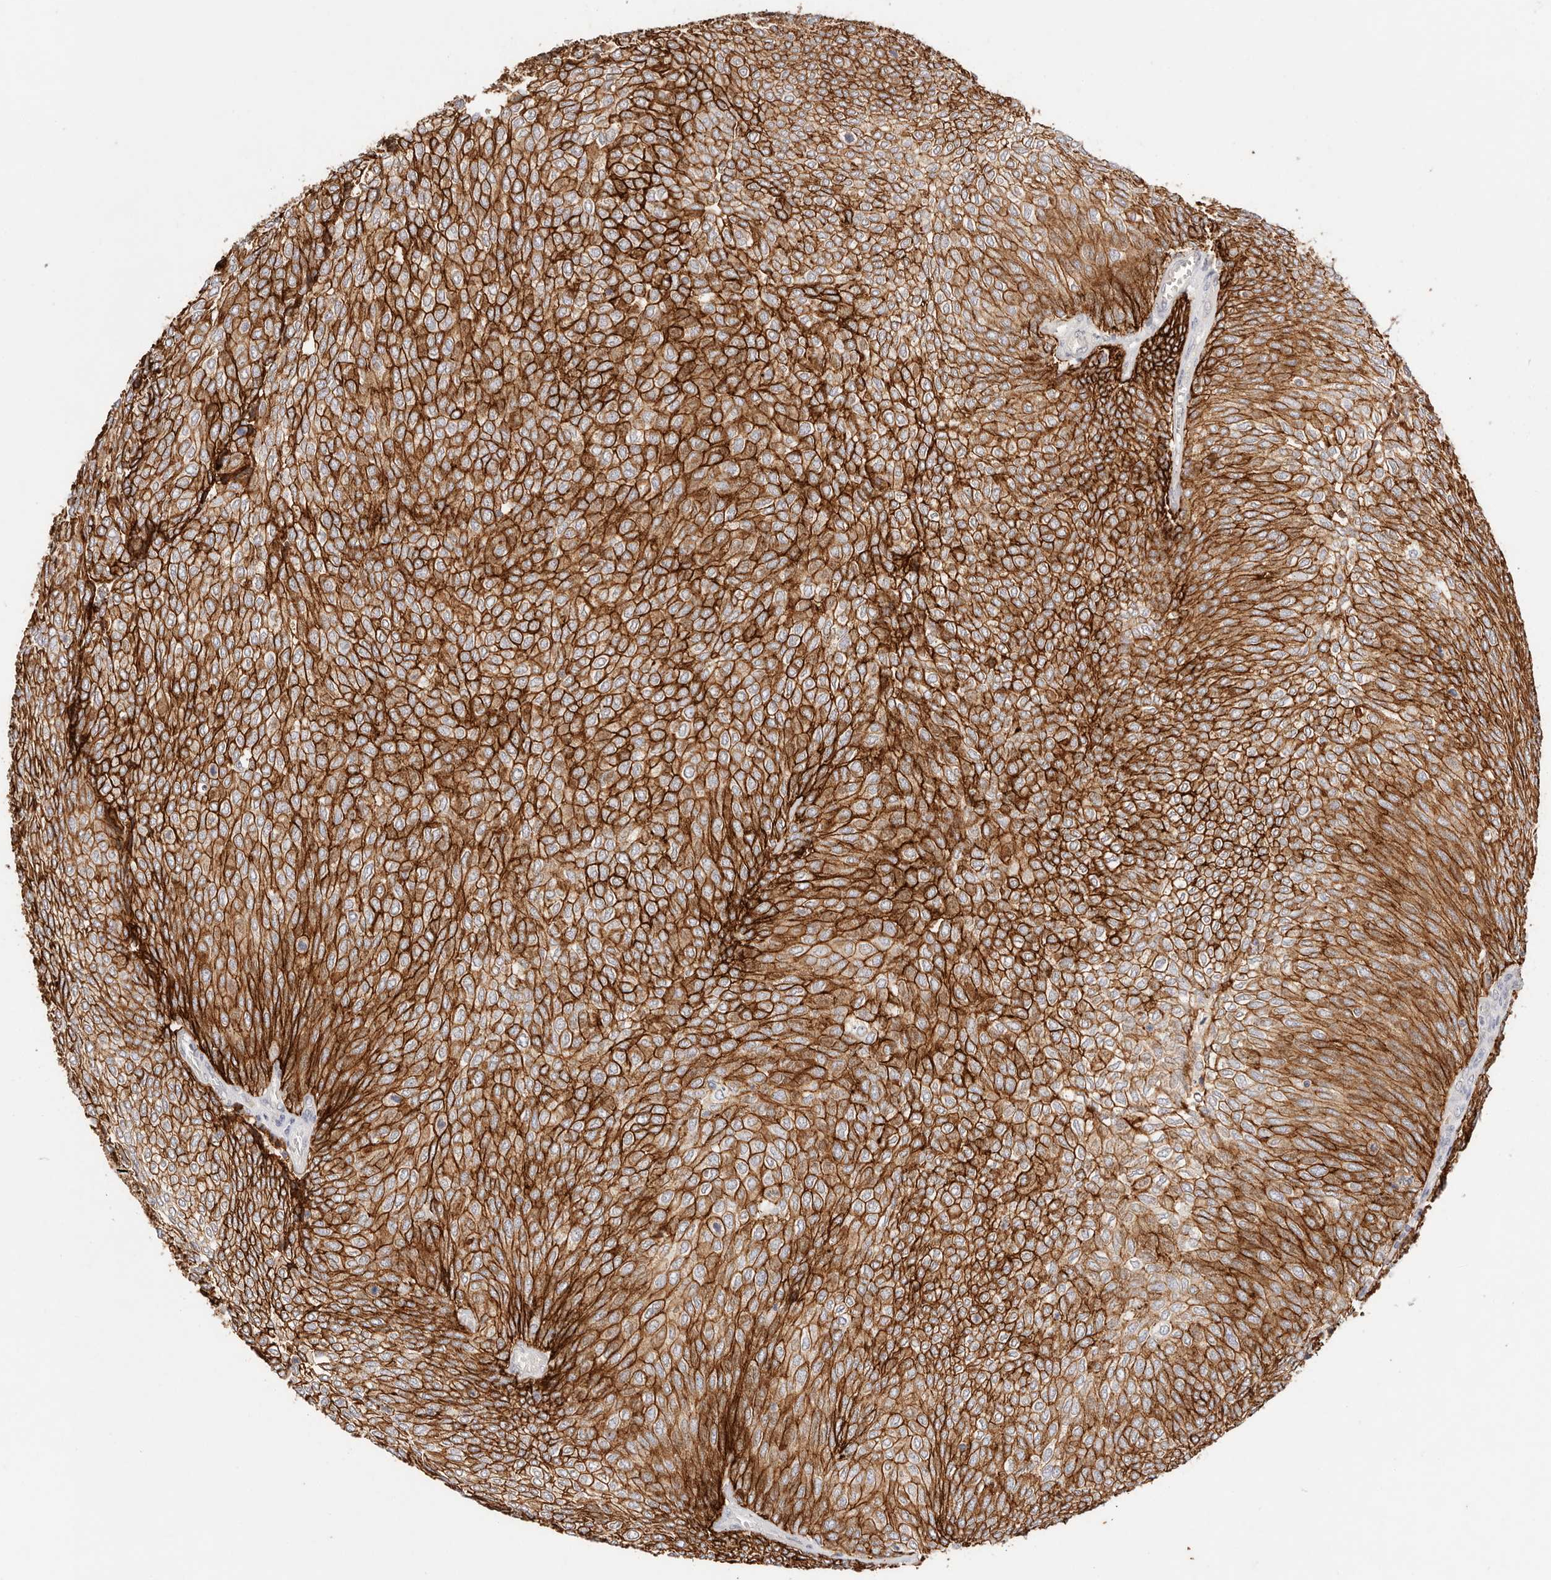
{"staining": {"intensity": "strong", "quantity": ">75%", "location": "cytoplasmic/membranous"}, "tissue": "urothelial cancer", "cell_type": "Tumor cells", "image_type": "cancer", "snomed": [{"axis": "morphology", "description": "Urothelial carcinoma, Low grade"}, {"axis": "topography", "description": "Urinary bladder"}], "caption": "Protein staining displays strong cytoplasmic/membranous positivity in approximately >75% of tumor cells in urothelial carcinoma (low-grade).", "gene": "CXADR", "patient": {"sex": "female", "age": 79}}